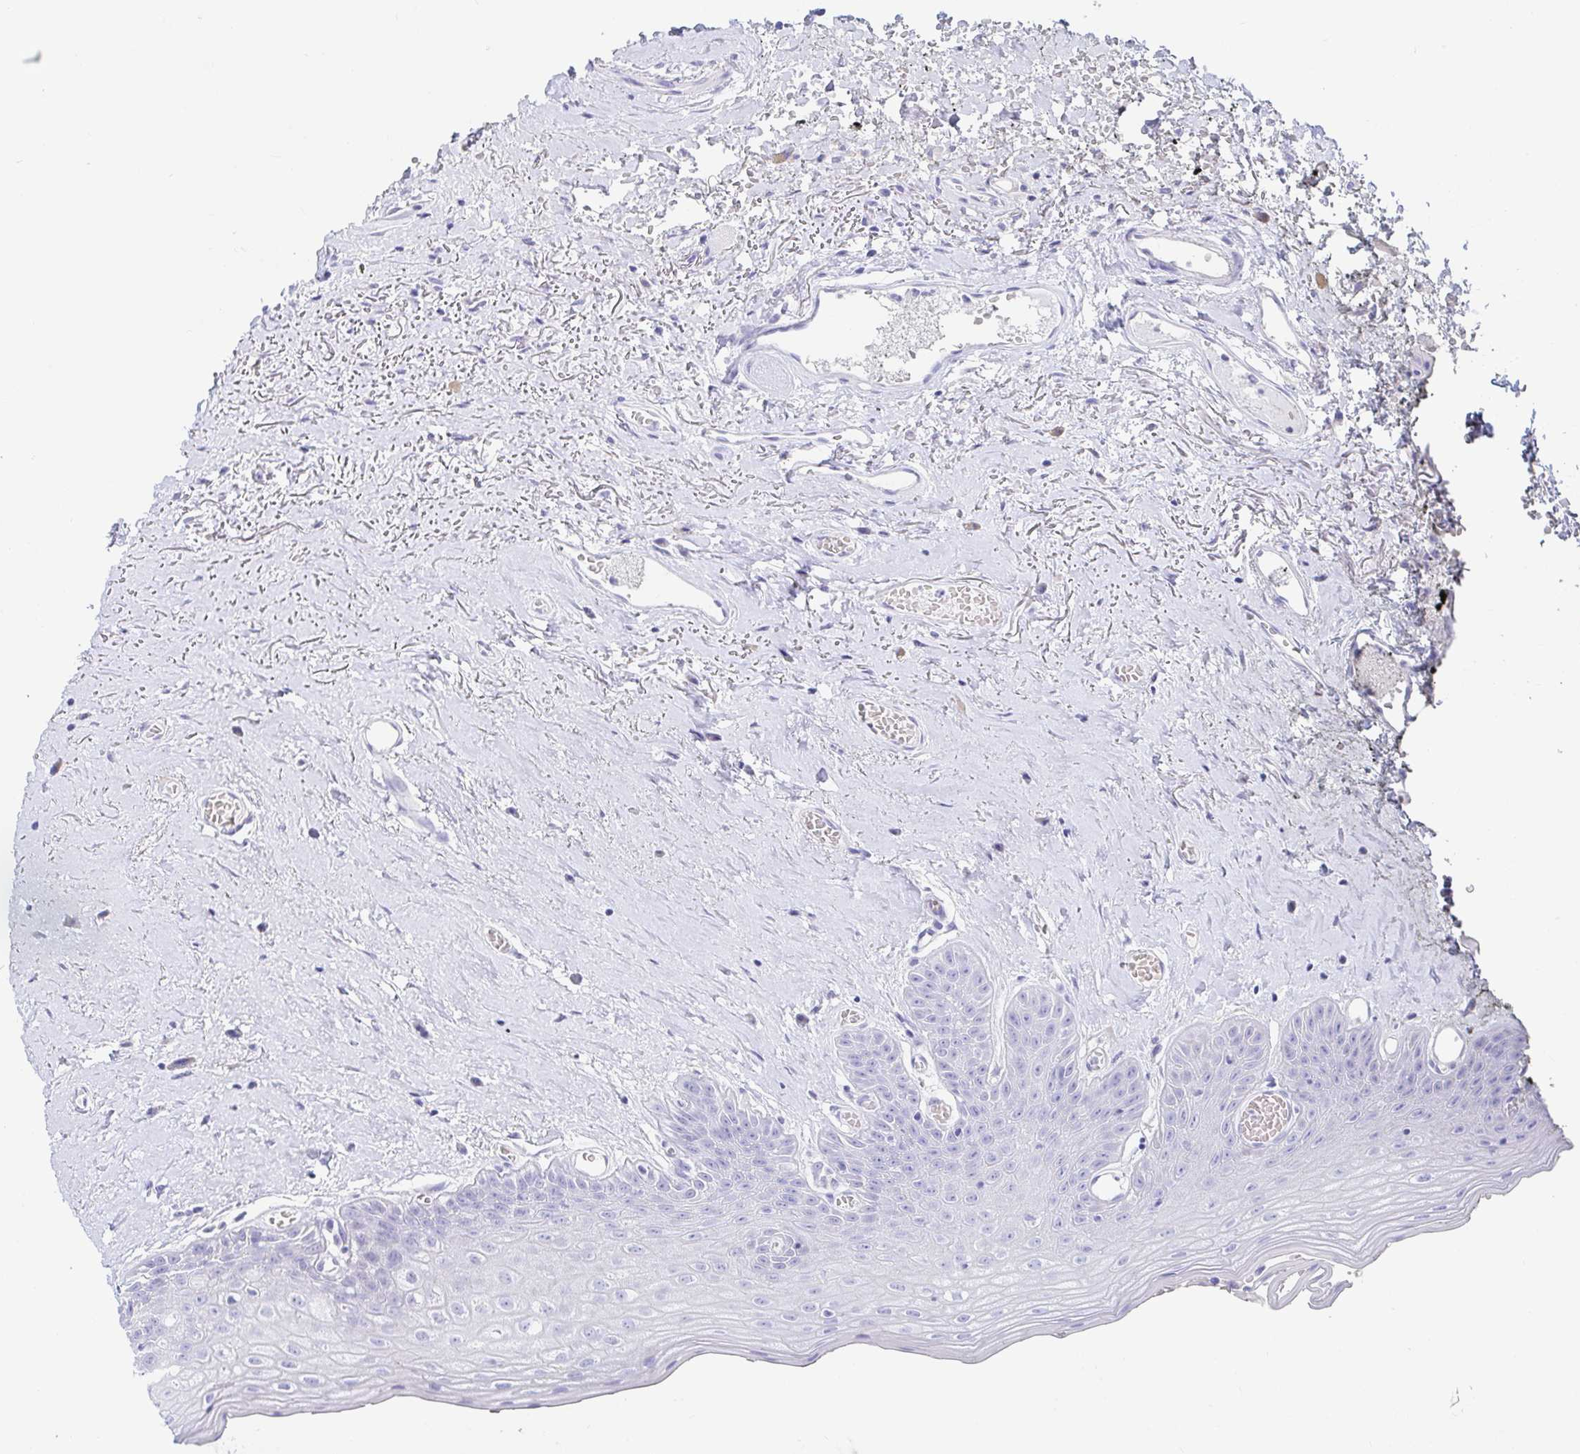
{"staining": {"intensity": "negative", "quantity": "none", "location": "none"}, "tissue": "oral mucosa", "cell_type": "Squamous epithelial cells", "image_type": "normal", "snomed": [{"axis": "morphology", "description": "Normal tissue, NOS"}, {"axis": "morphology", "description": "Squamous cell carcinoma, NOS"}, {"axis": "topography", "description": "Oral tissue"}, {"axis": "topography", "description": "Peripheral nerve tissue"}, {"axis": "topography", "description": "Head-Neck"}], "caption": "A high-resolution photomicrograph shows immunohistochemistry staining of normal oral mucosa, which shows no significant staining in squamous epithelial cells.", "gene": "C4orf17", "patient": {"sex": "female", "age": 59}}